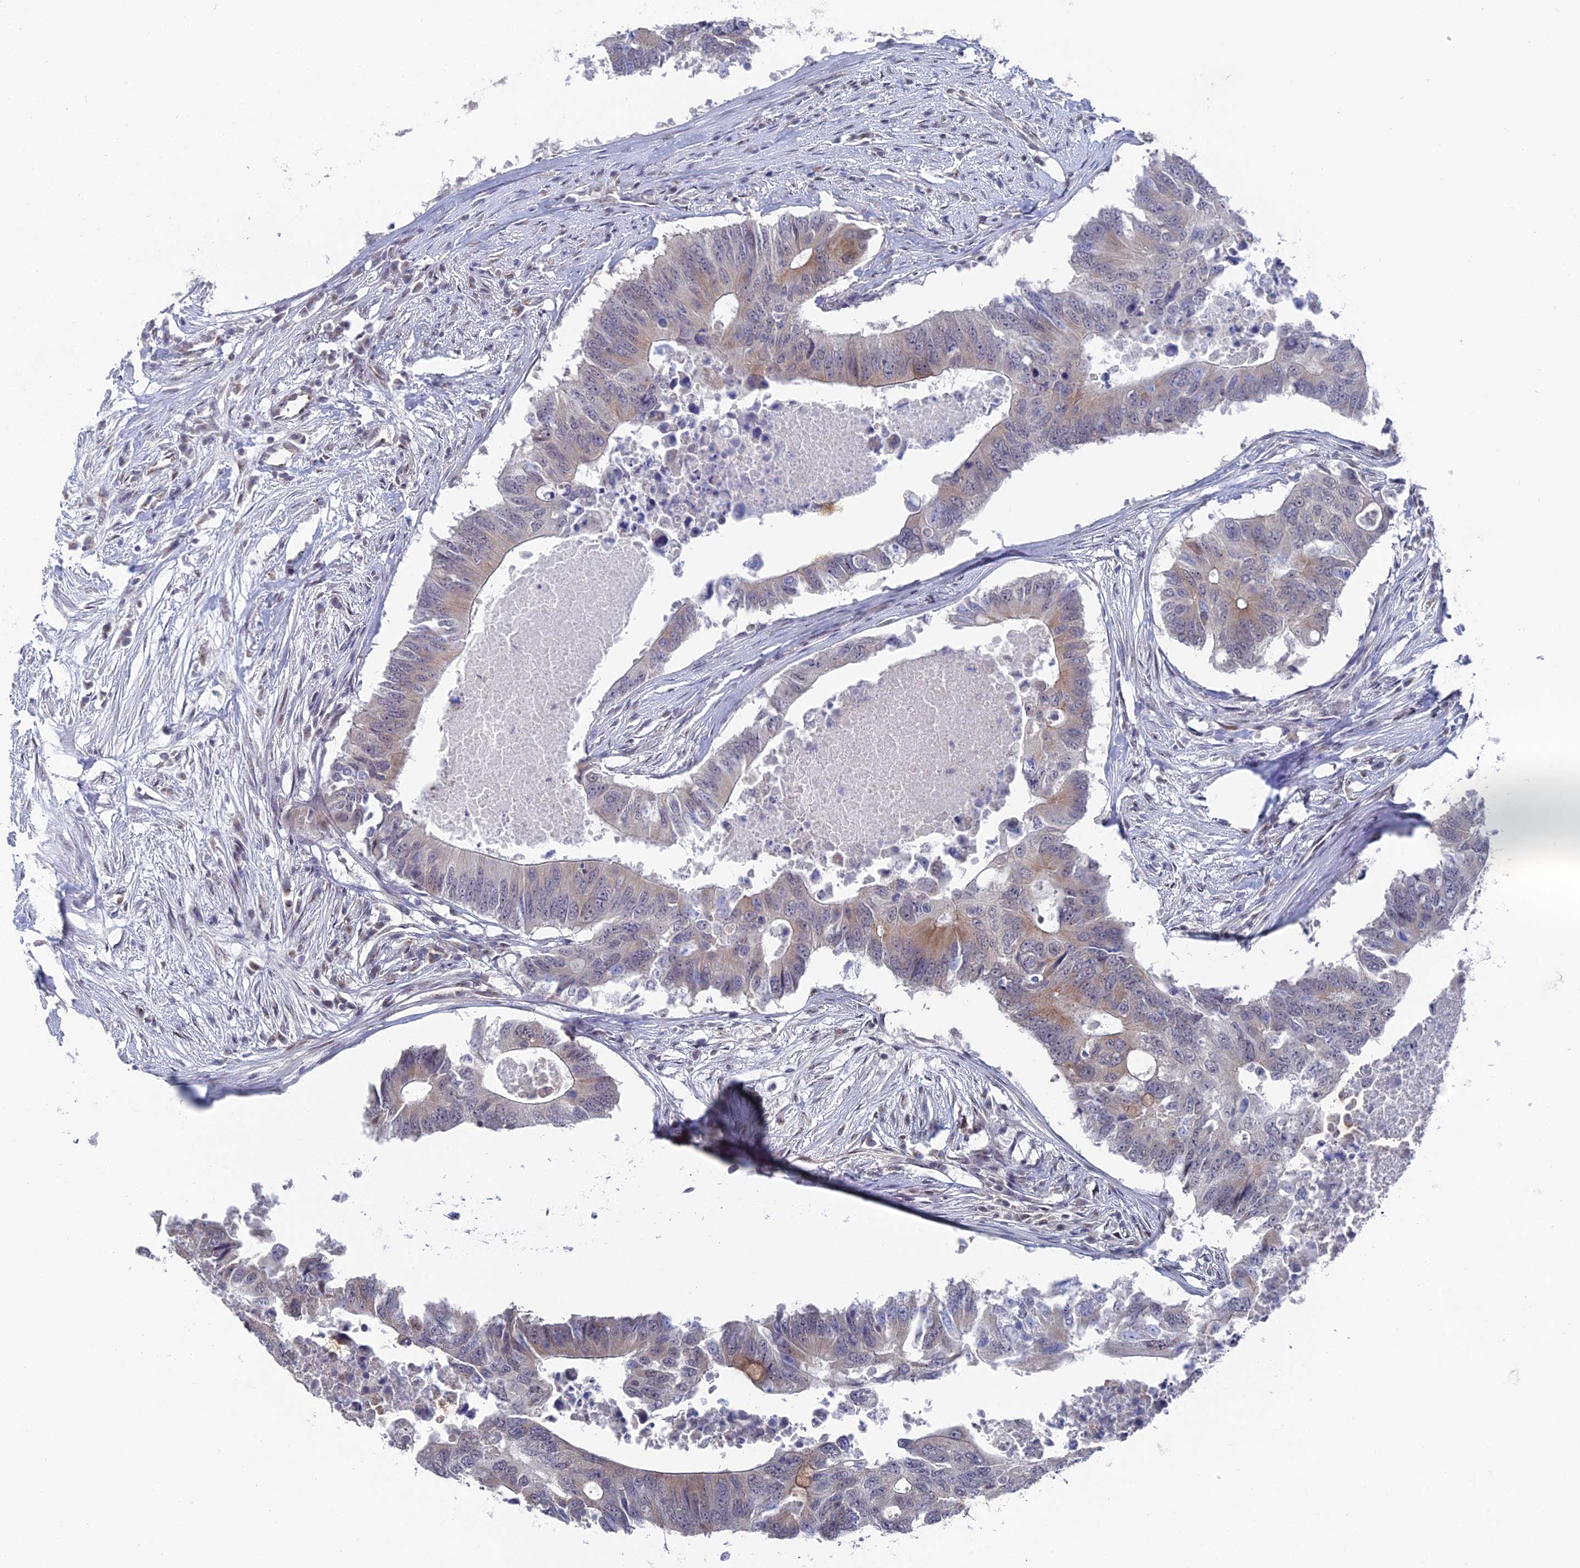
{"staining": {"intensity": "weak", "quantity": "<25%", "location": "cytoplasmic/membranous"}, "tissue": "colorectal cancer", "cell_type": "Tumor cells", "image_type": "cancer", "snomed": [{"axis": "morphology", "description": "Adenocarcinoma, NOS"}, {"axis": "topography", "description": "Colon"}], "caption": "A histopathology image of human adenocarcinoma (colorectal) is negative for staining in tumor cells.", "gene": "FHIP2A", "patient": {"sex": "male", "age": 71}}